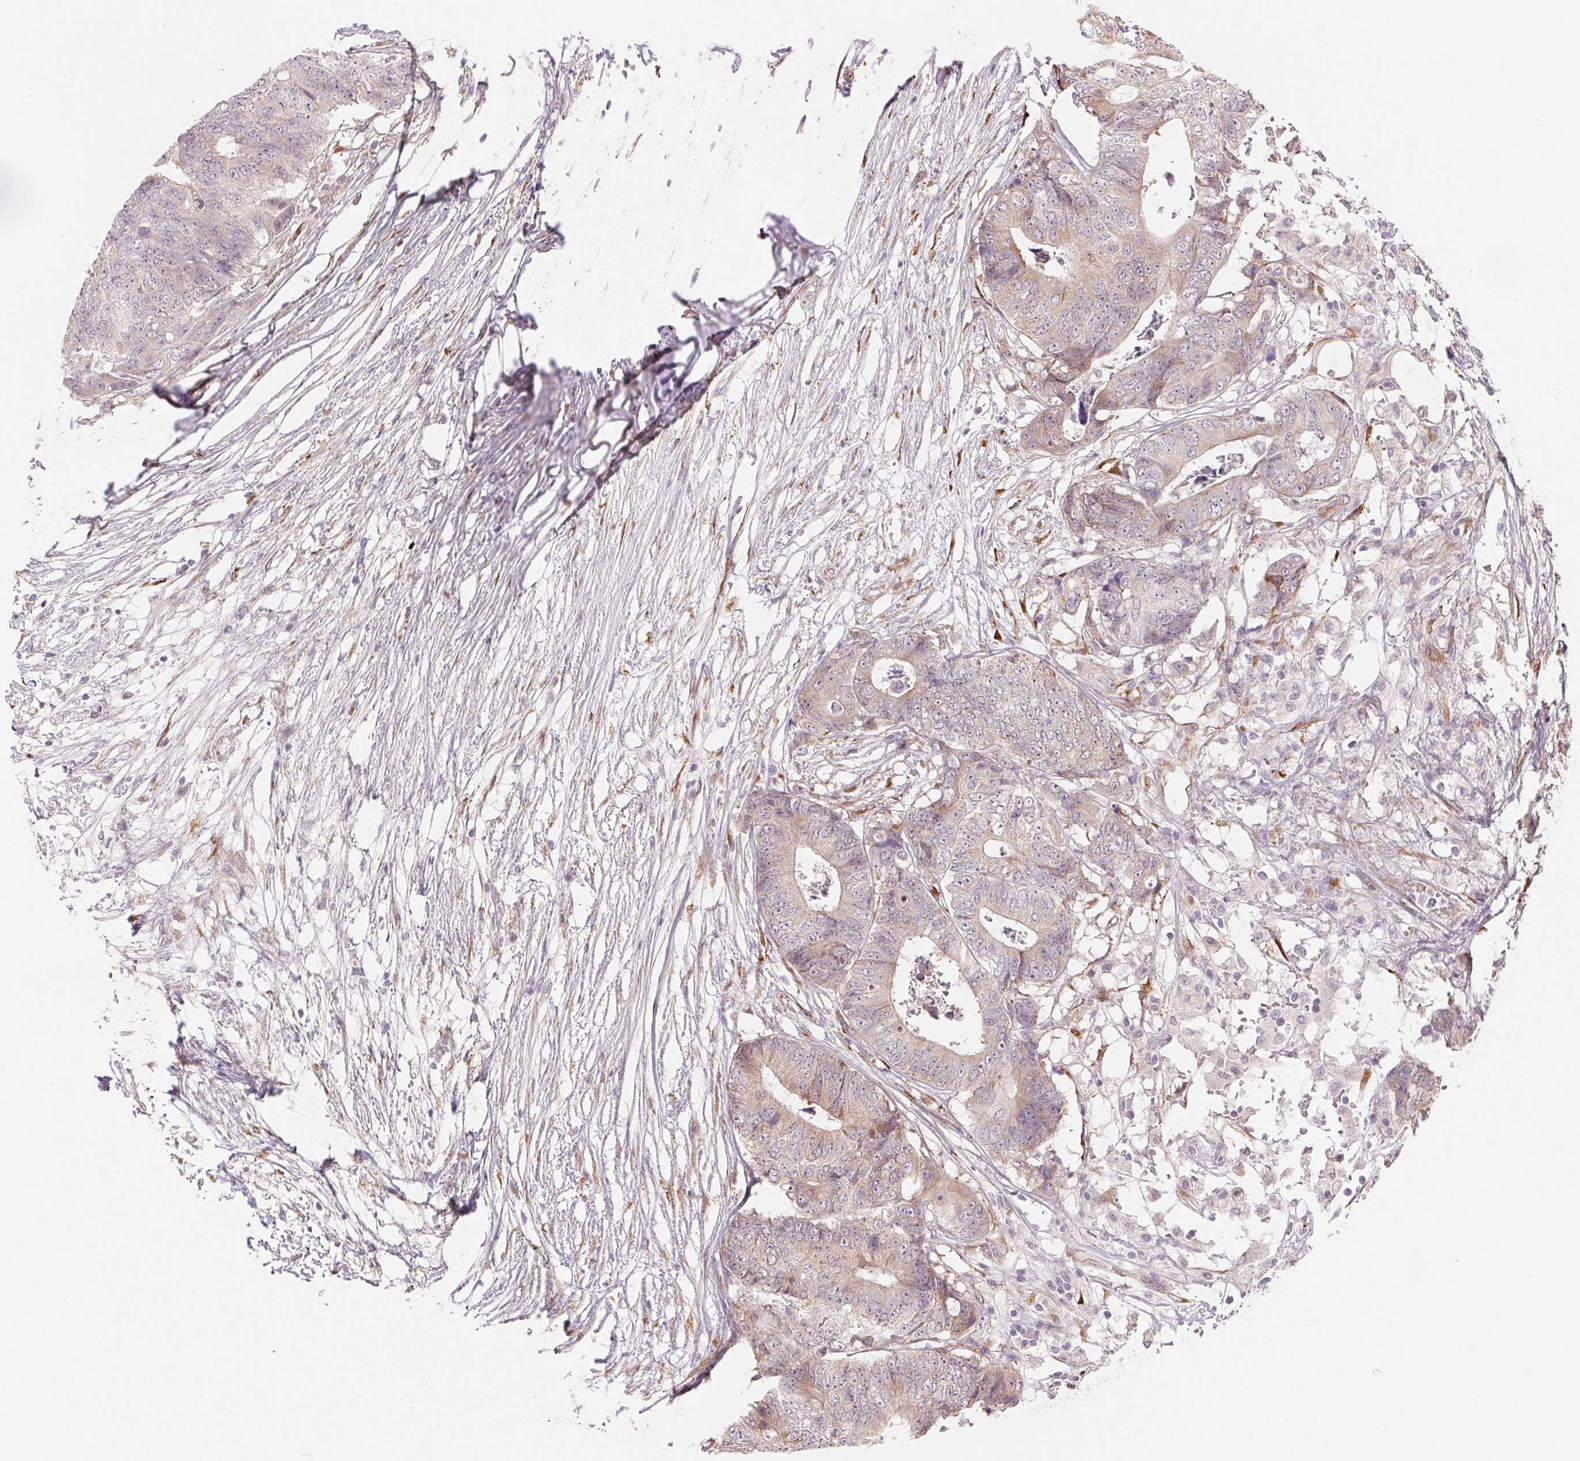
{"staining": {"intensity": "weak", "quantity": "25%-75%", "location": "cytoplasmic/membranous"}, "tissue": "colorectal cancer", "cell_type": "Tumor cells", "image_type": "cancer", "snomed": [{"axis": "morphology", "description": "Adenocarcinoma, NOS"}, {"axis": "topography", "description": "Colon"}], "caption": "IHC histopathology image of neoplastic tissue: human colorectal cancer stained using IHC exhibits low levels of weak protein expression localized specifically in the cytoplasmic/membranous of tumor cells, appearing as a cytoplasmic/membranous brown color.", "gene": "METTL17", "patient": {"sex": "female", "age": 48}}